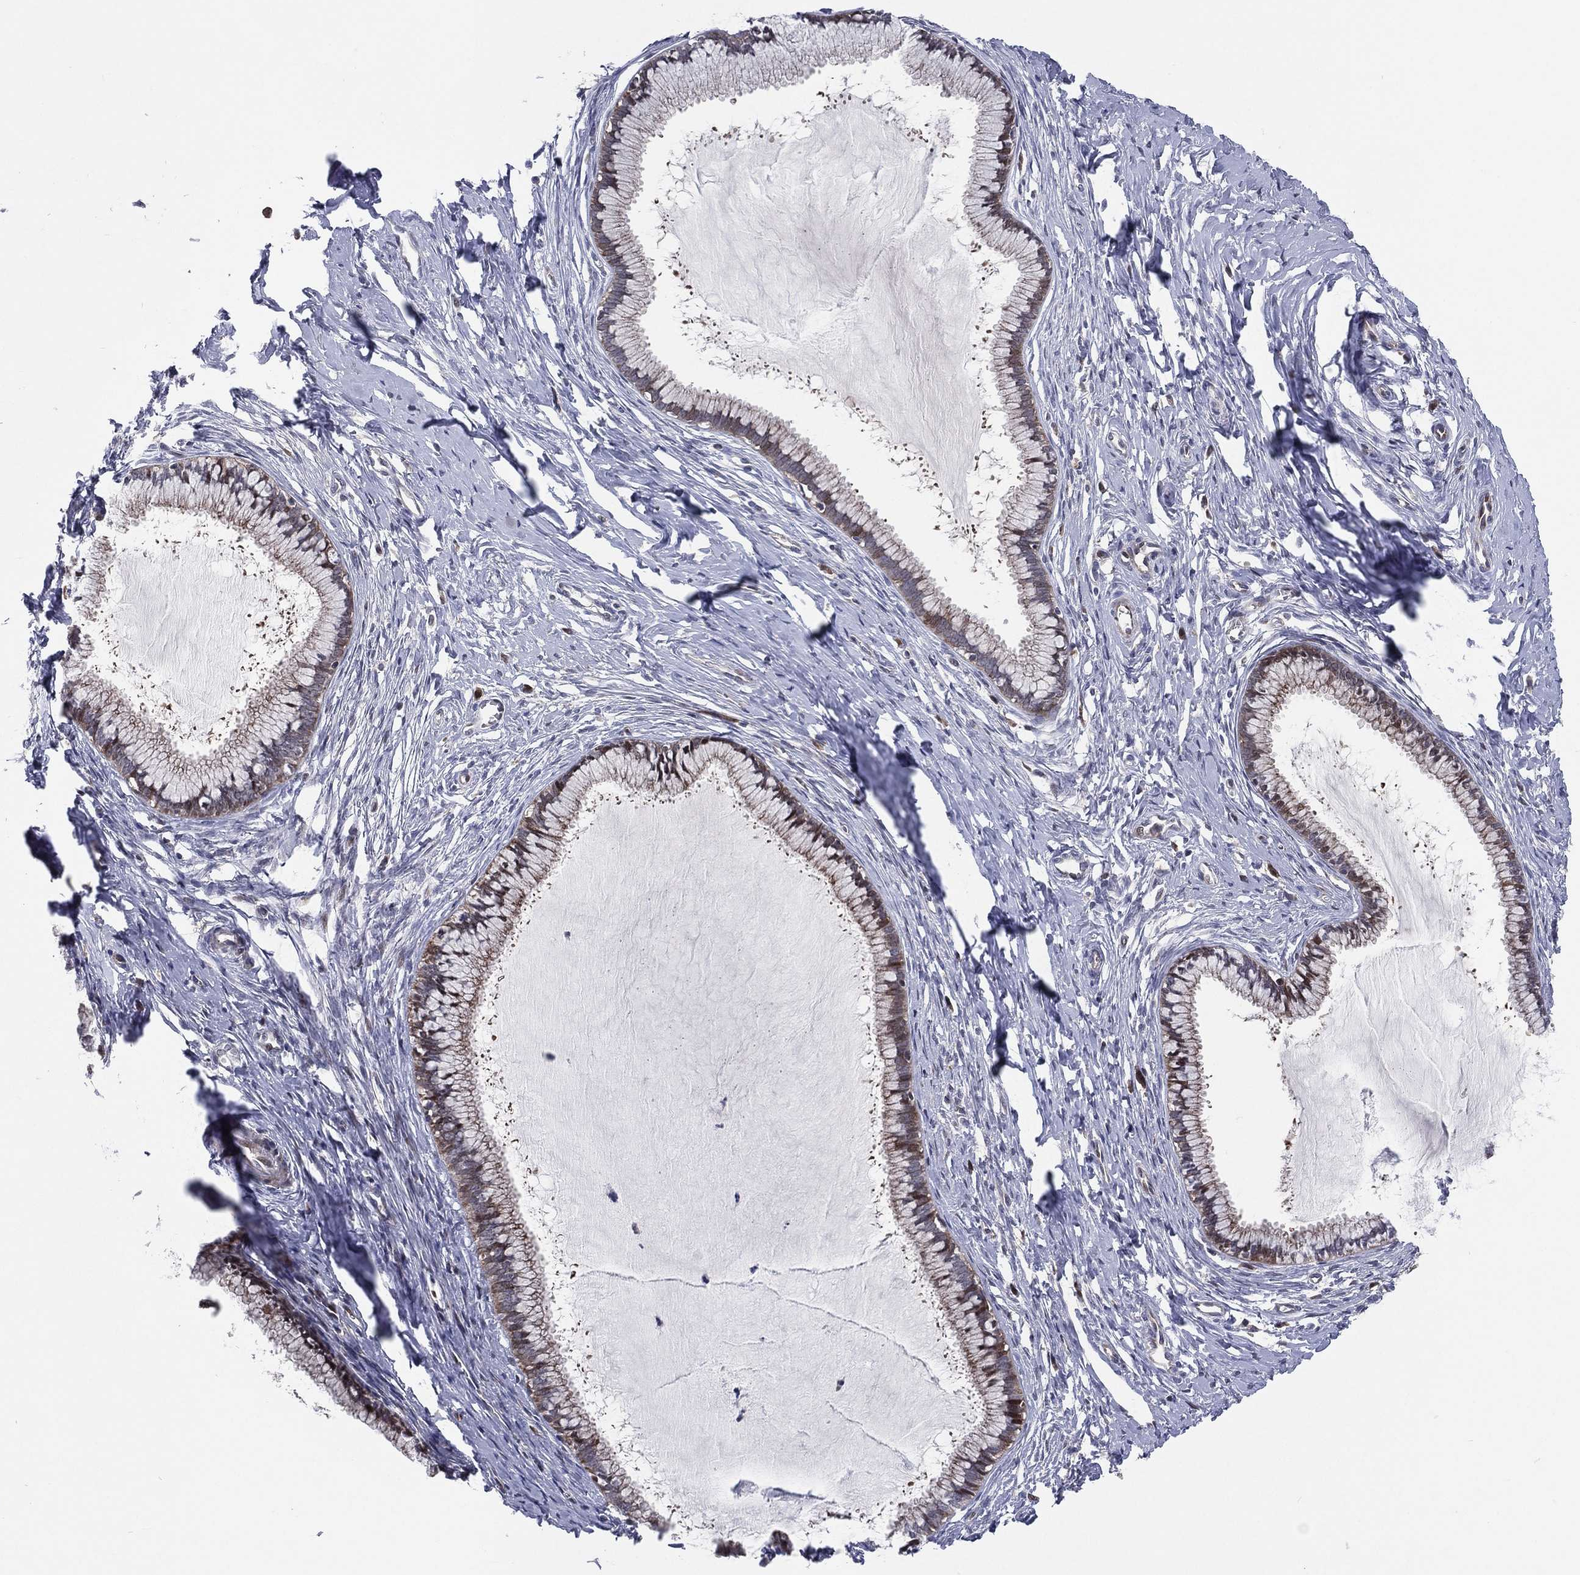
{"staining": {"intensity": "weak", "quantity": "25%-75%", "location": "cytoplasmic/membranous"}, "tissue": "cervix", "cell_type": "Glandular cells", "image_type": "normal", "snomed": [{"axis": "morphology", "description": "Normal tissue, NOS"}, {"axis": "topography", "description": "Cervix"}], "caption": "High-magnification brightfield microscopy of unremarkable cervix stained with DAB (brown) and counterstained with hematoxylin (blue). glandular cells exhibit weak cytoplasmic/membranous expression is present in about25%-75% of cells.", "gene": "UTP14A", "patient": {"sex": "female", "age": 40}}